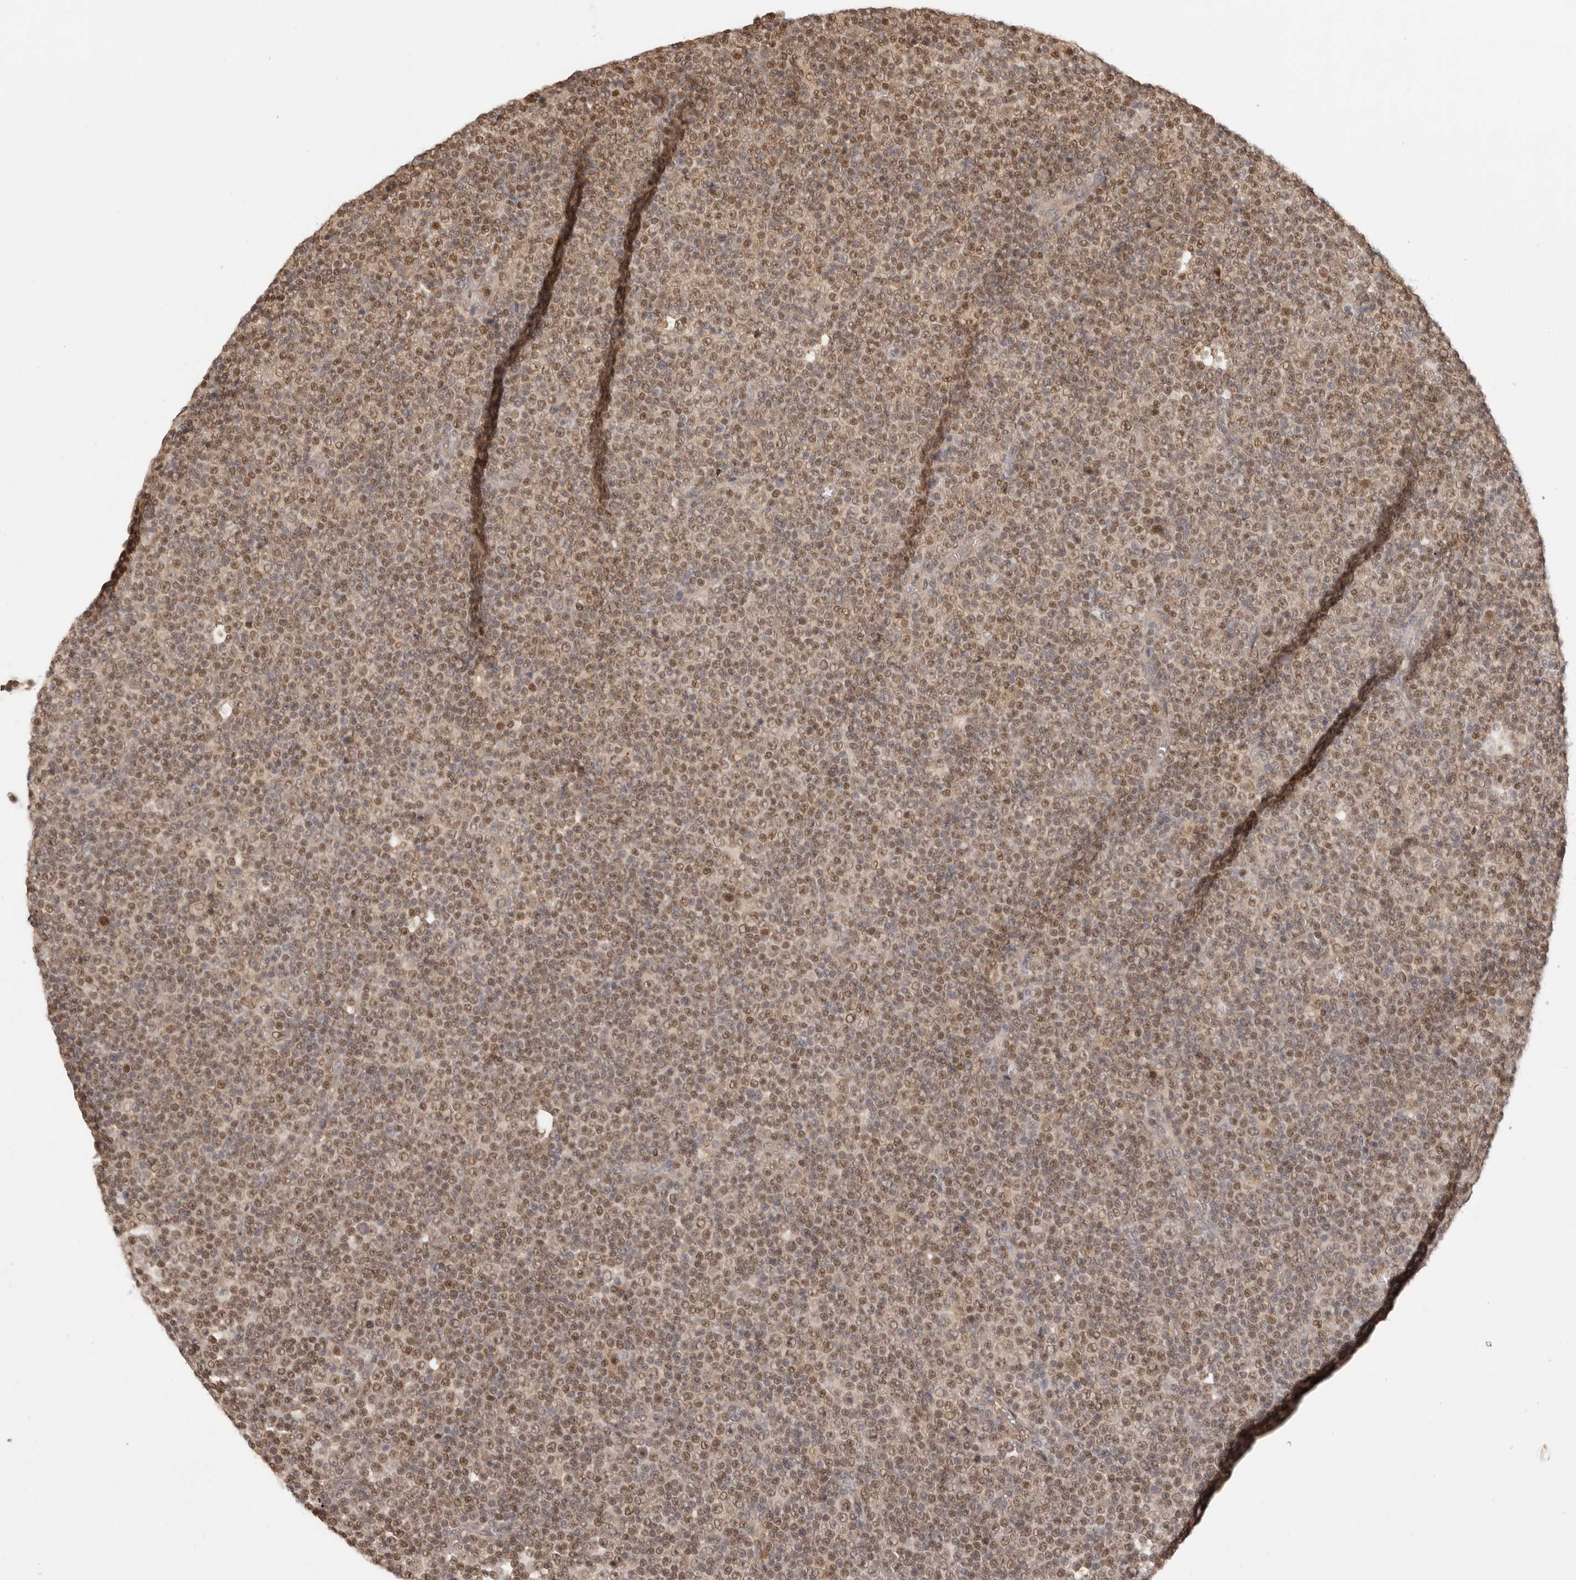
{"staining": {"intensity": "moderate", "quantity": ">75%", "location": "nuclear"}, "tissue": "lymphoma", "cell_type": "Tumor cells", "image_type": "cancer", "snomed": [{"axis": "morphology", "description": "Malignant lymphoma, non-Hodgkin's type, Low grade"}, {"axis": "topography", "description": "Lymph node"}], "caption": "Immunohistochemical staining of lymphoma shows medium levels of moderate nuclear expression in approximately >75% of tumor cells.", "gene": "PSMA5", "patient": {"sex": "female", "age": 67}}